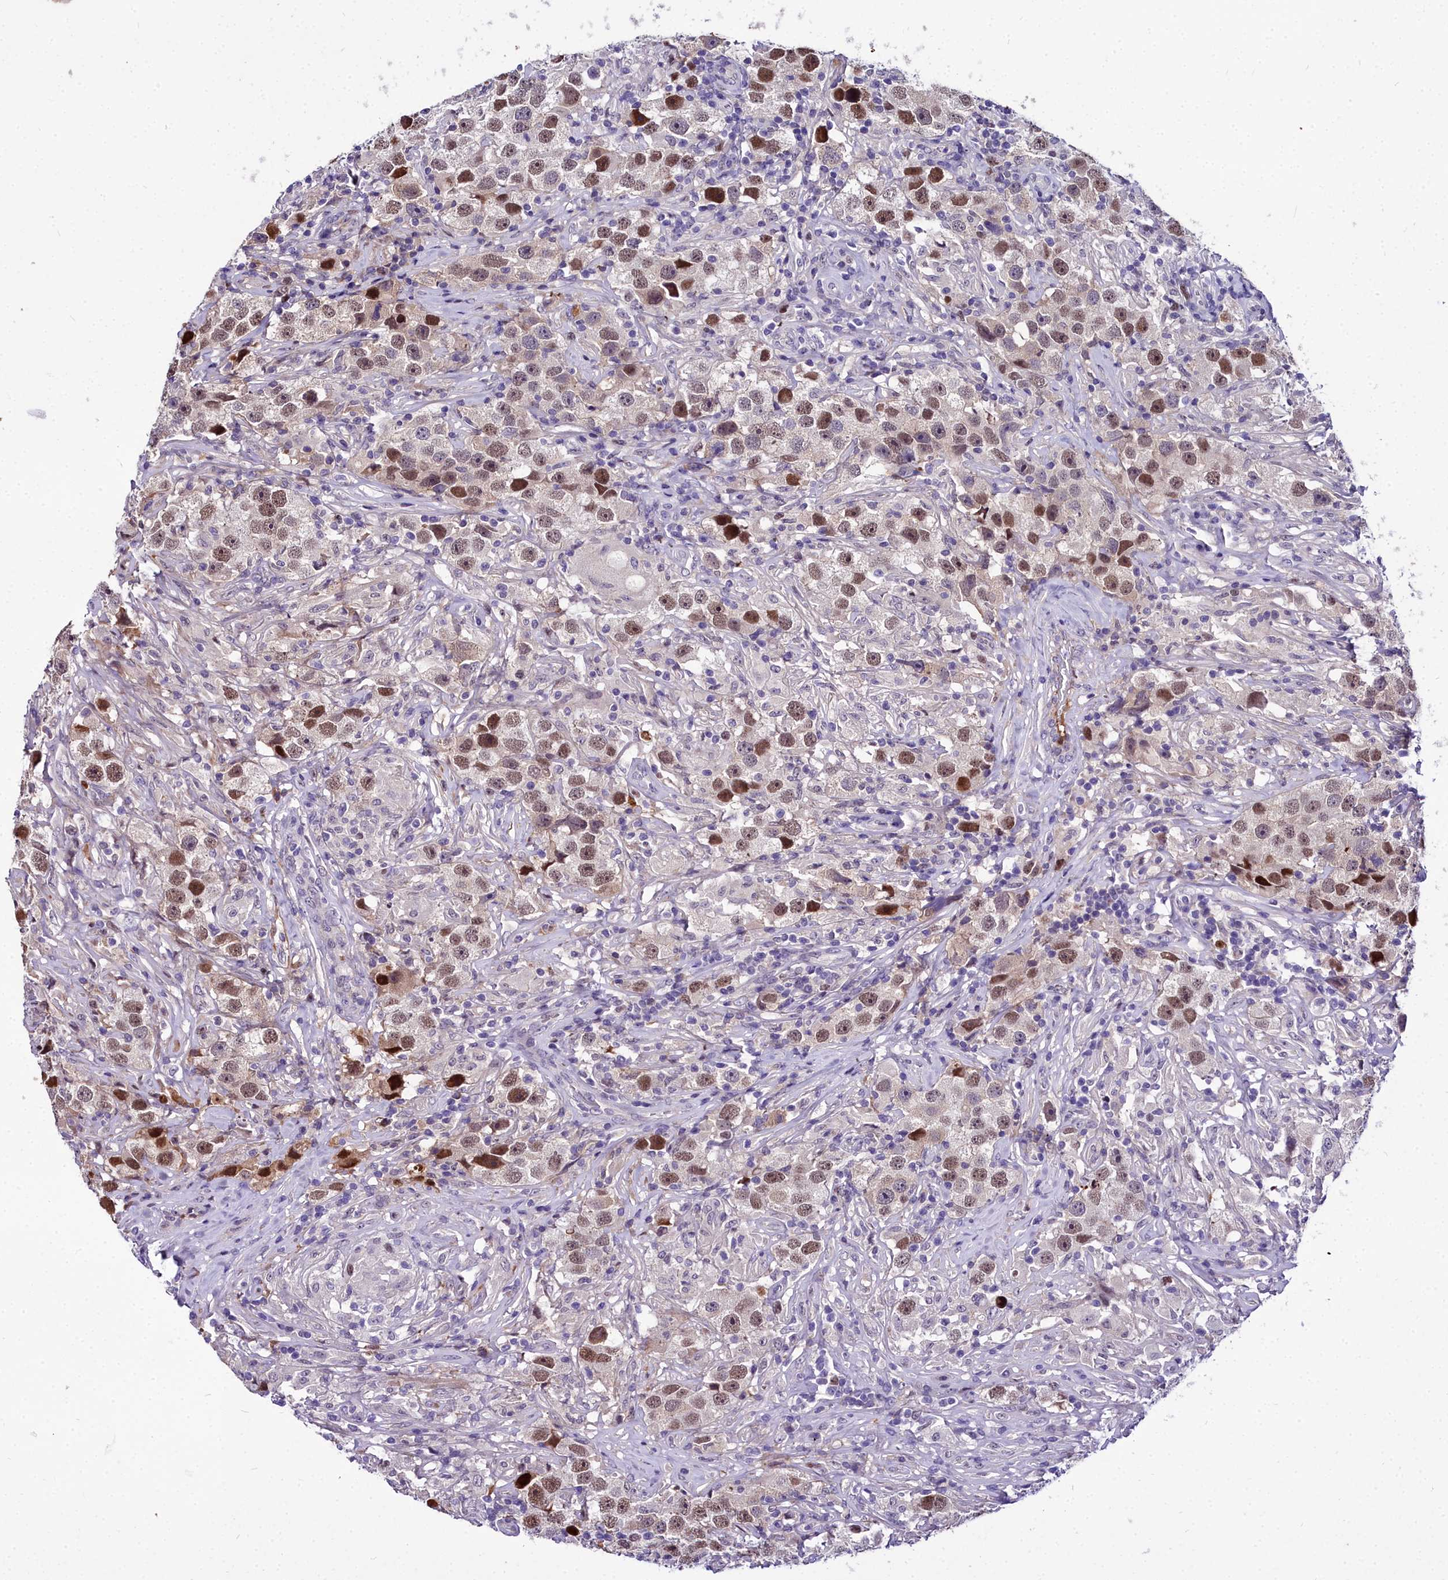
{"staining": {"intensity": "moderate", "quantity": ">75%", "location": "nuclear"}, "tissue": "testis cancer", "cell_type": "Tumor cells", "image_type": "cancer", "snomed": [{"axis": "morphology", "description": "Seminoma, NOS"}, {"axis": "topography", "description": "Testis"}], "caption": "An image of human testis seminoma stained for a protein displays moderate nuclear brown staining in tumor cells. Using DAB (3,3'-diaminobenzidine) (brown) and hematoxylin (blue) stains, captured at high magnification using brightfield microscopy.", "gene": "TRIML2", "patient": {"sex": "male", "age": 49}}